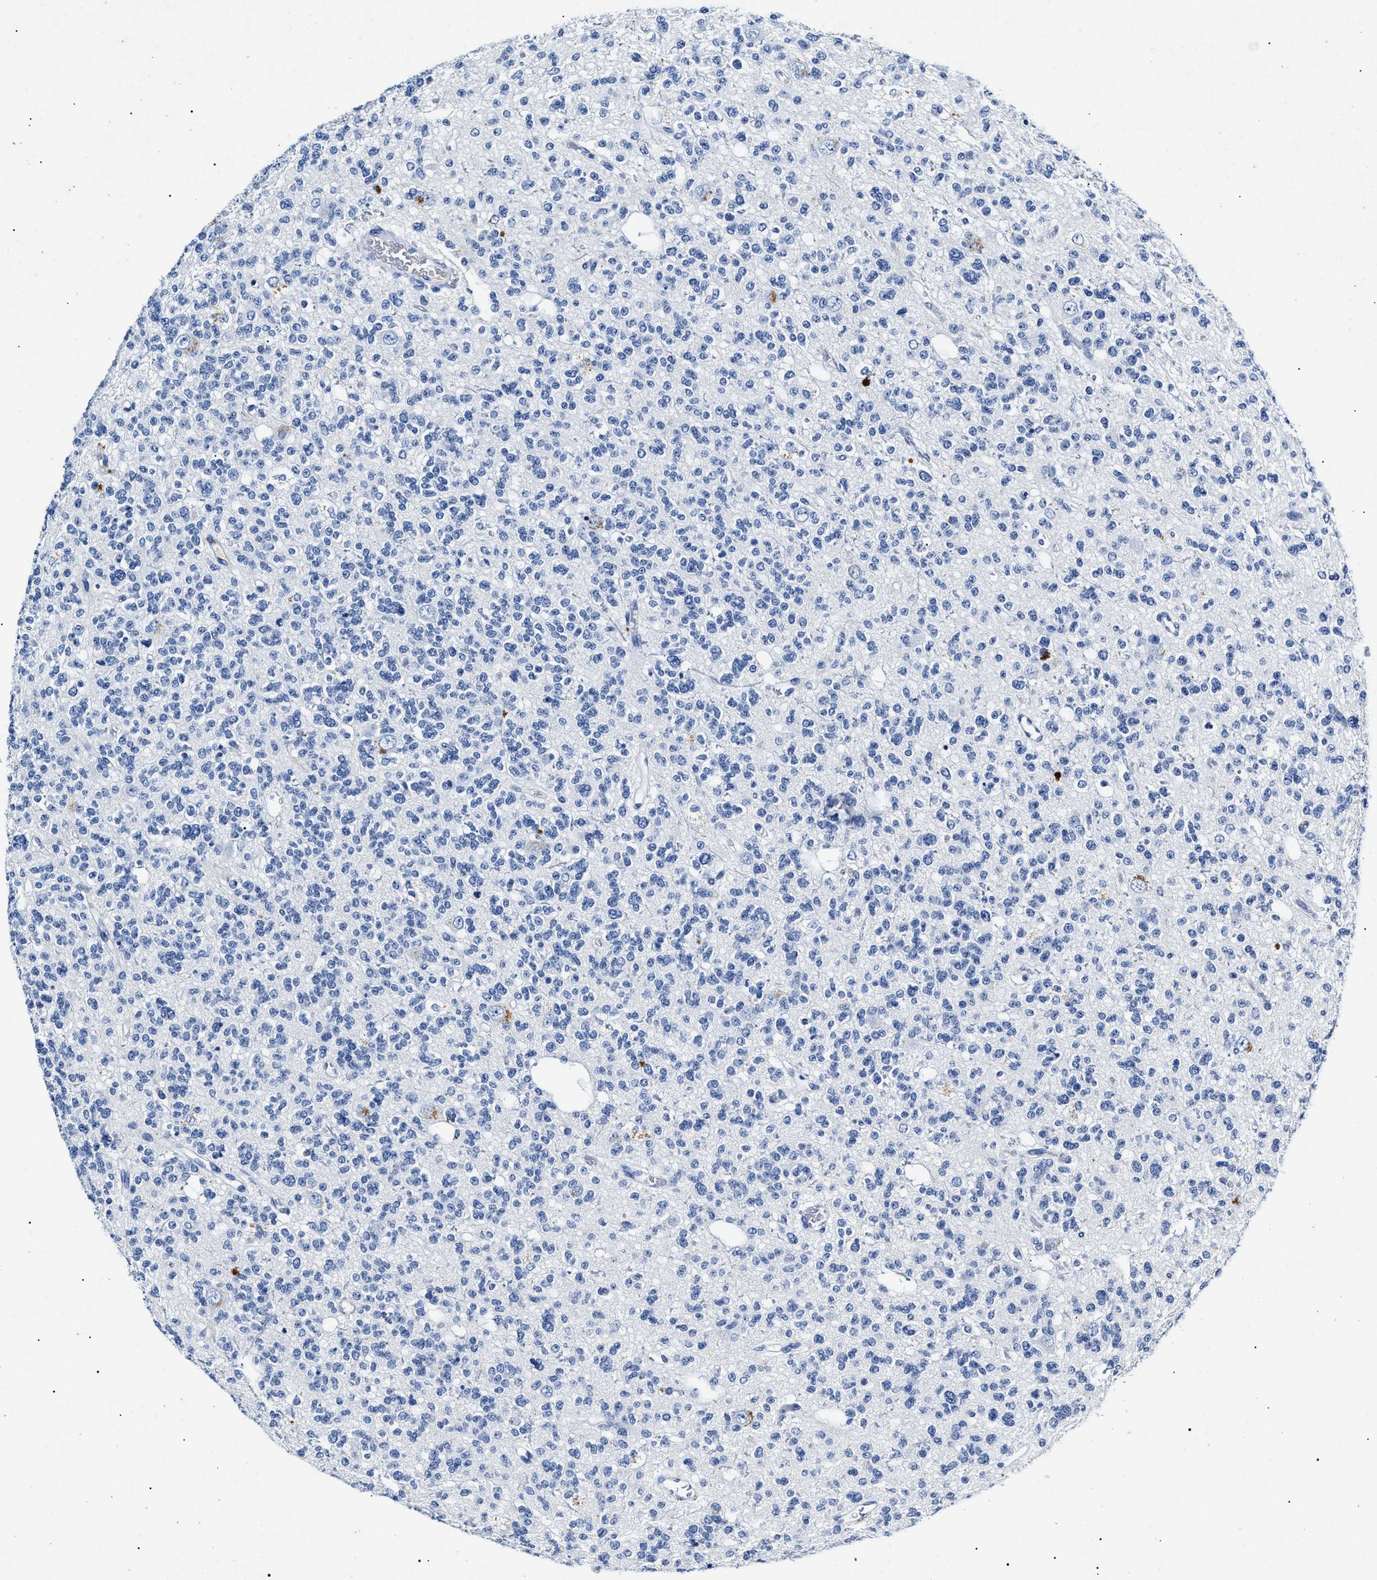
{"staining": {"intensity": "negative", "quantity": "none", "location": "none"}, "tissue": "glioma", "cell_type": "Tumor cells", "image_type": "cancer", "snomed": [{"axis": "morphology", "description": "Glioma, malignant, Low grade"}, {"axis": "topography", "description": "Brain"}], "caption": "Immunohistochemistry of low-grade glioma (malignant) displays no staining in tumor cells.", "gene": "LRRC8E", "patient": {"sex": "male", "age": 38}}